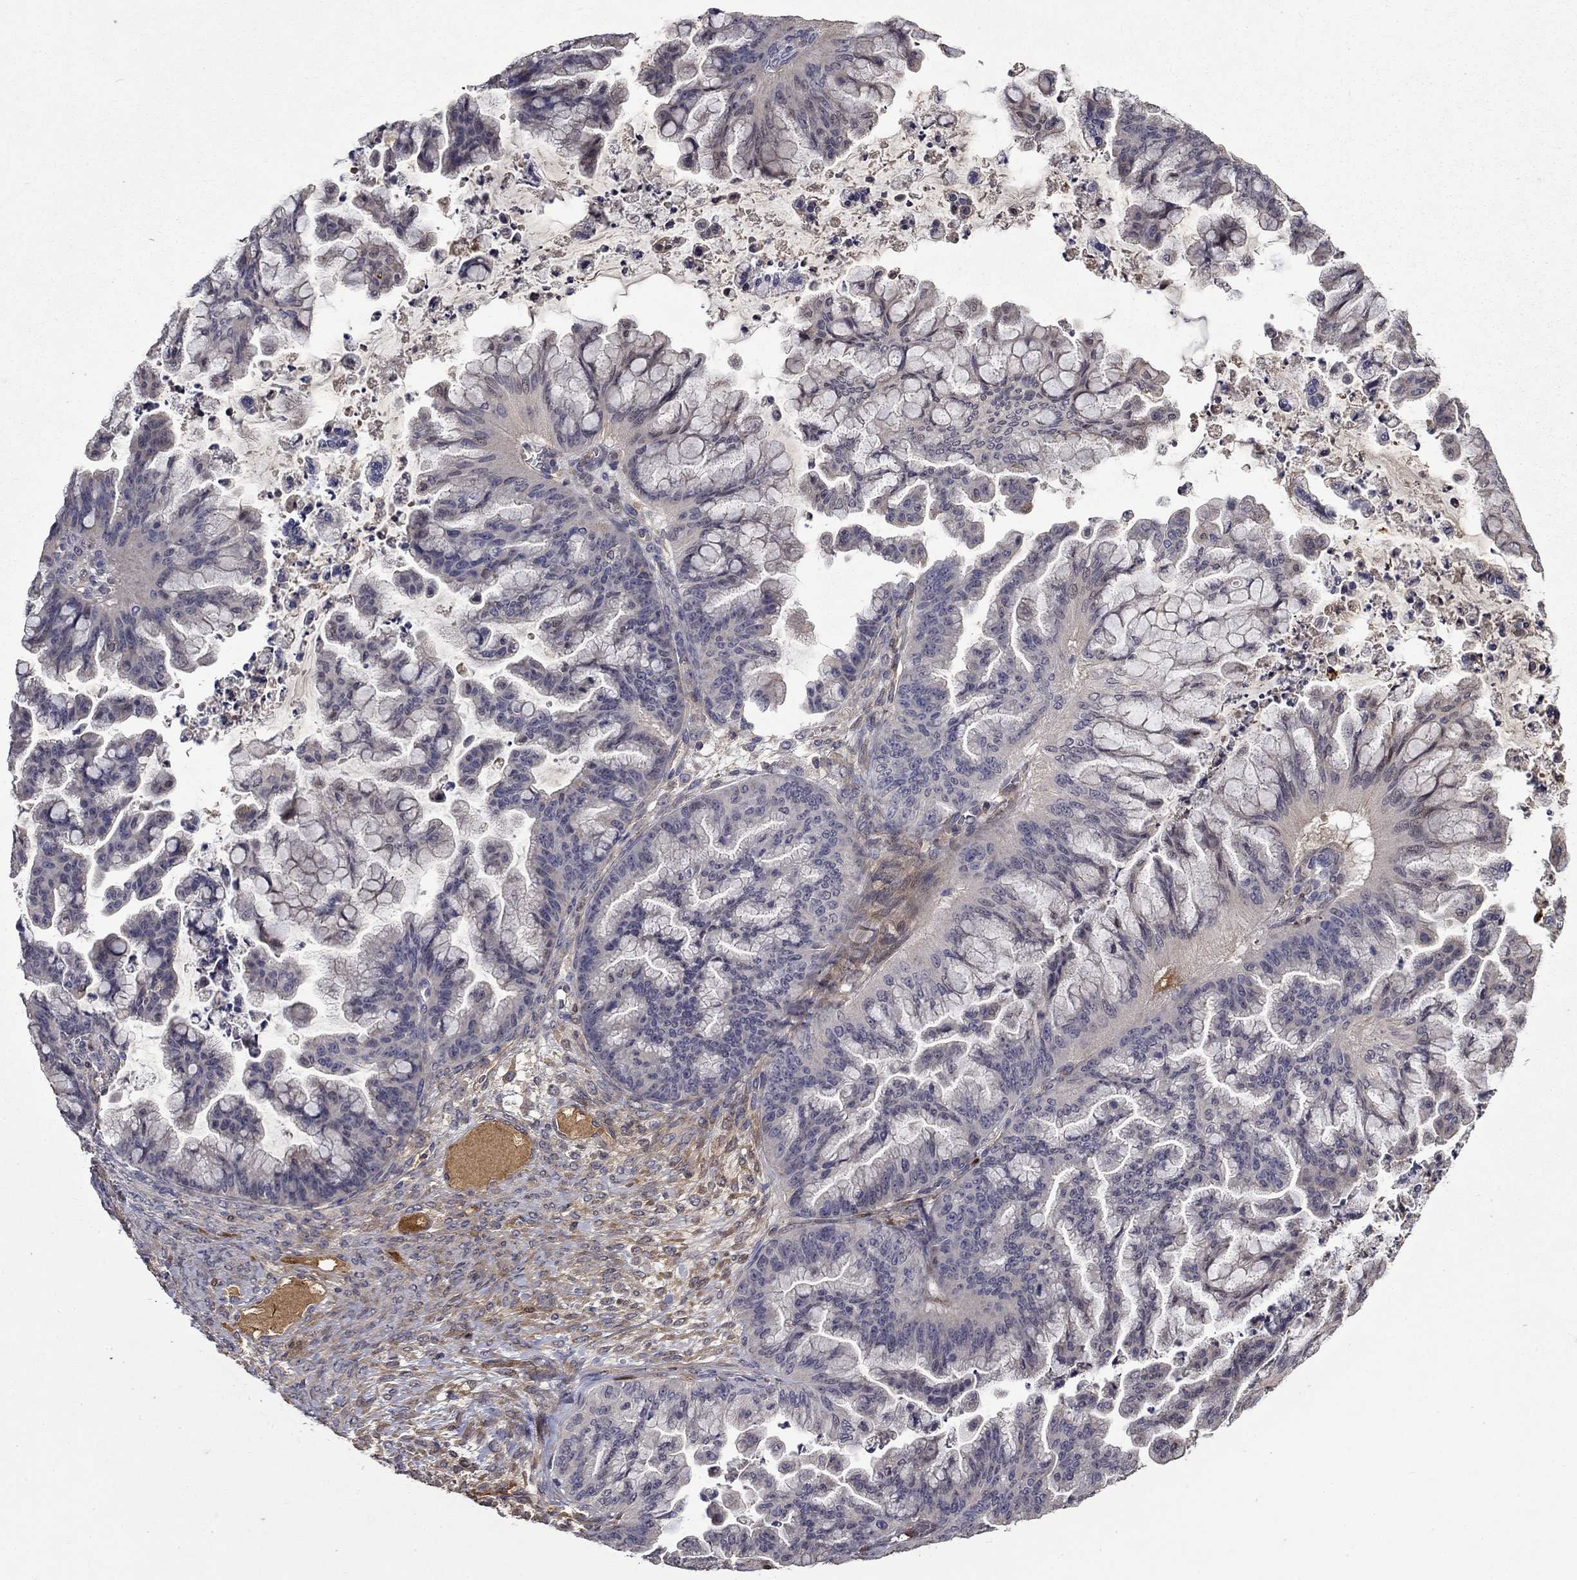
{"staining": {"intensity": "negative", "quantity": "none", "location": "none"}, "tissue": "ovarian cancer", "cell_type": "Tumor cells", "image_type": "cancer", "snomed": [{"axis": "morphology", "description": "Cystadenocarcinoma, mucinous, NOS"}, {"axis": "topography", "description": "Ovary"}], "caption": "An image of ovarian cancer (mucinous cystadenocarcinoma) stained for a protein shows no brown staining in tumor cells.", "gene": "SATB1", "patient": {"sex": "female", "age": 67}}